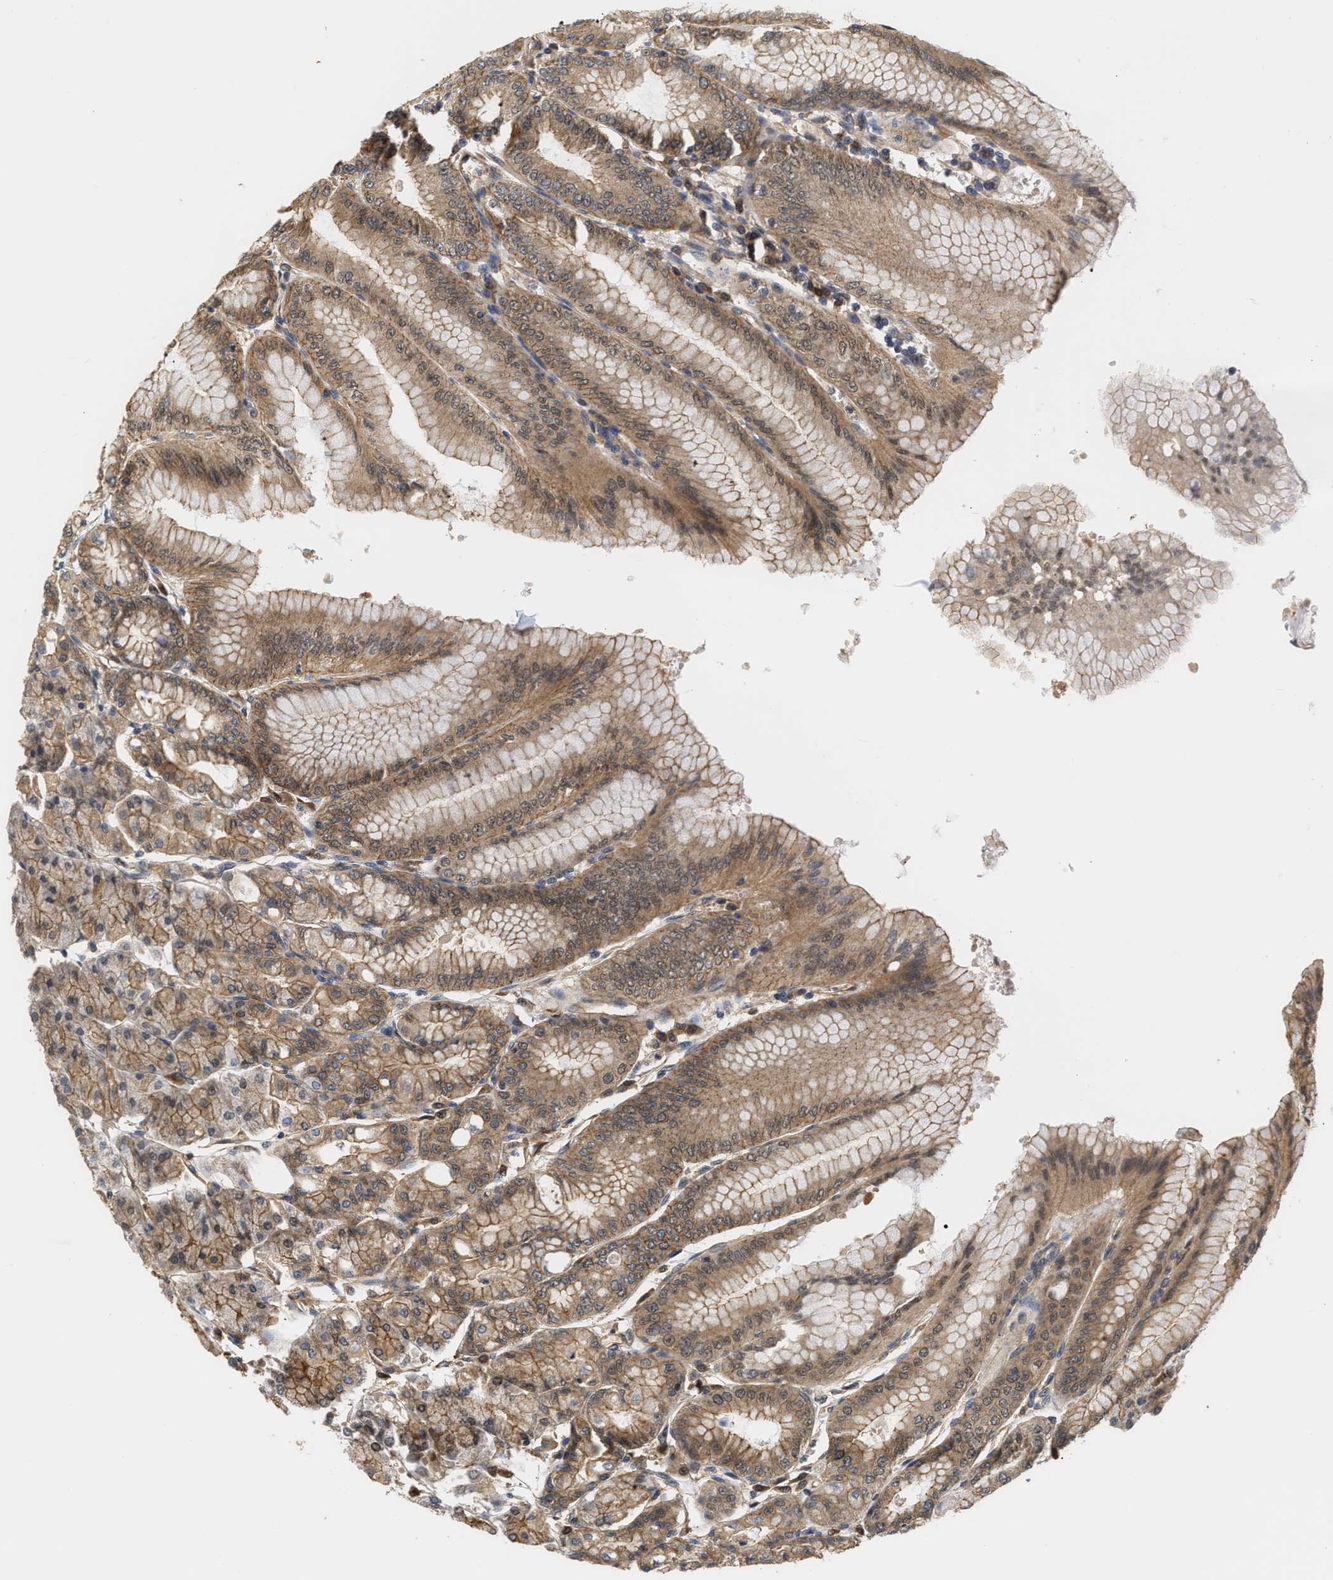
{"staining": {"intensity": "moderate", "quantity": ">75%", "location": "cytoplasmic/membranous,nuclear"}, "tissue": "stomach", "cell_type": "Glandular cells", "image_type": "normal", "snomed": [{"axis": "morphology", "description": "Normal tissue, NOS"}, {"axis": "topography", "description": "Stomach, lower"}], "caption": "Immunohistochemical staining of benign human stomach exhibits medium levels of moderate cytoplasmic/membranous,nuclear positivity in approximately >75% of glandular cells.", "gene": "SCAI", "patient": {"sex": "male", "age": 71}}